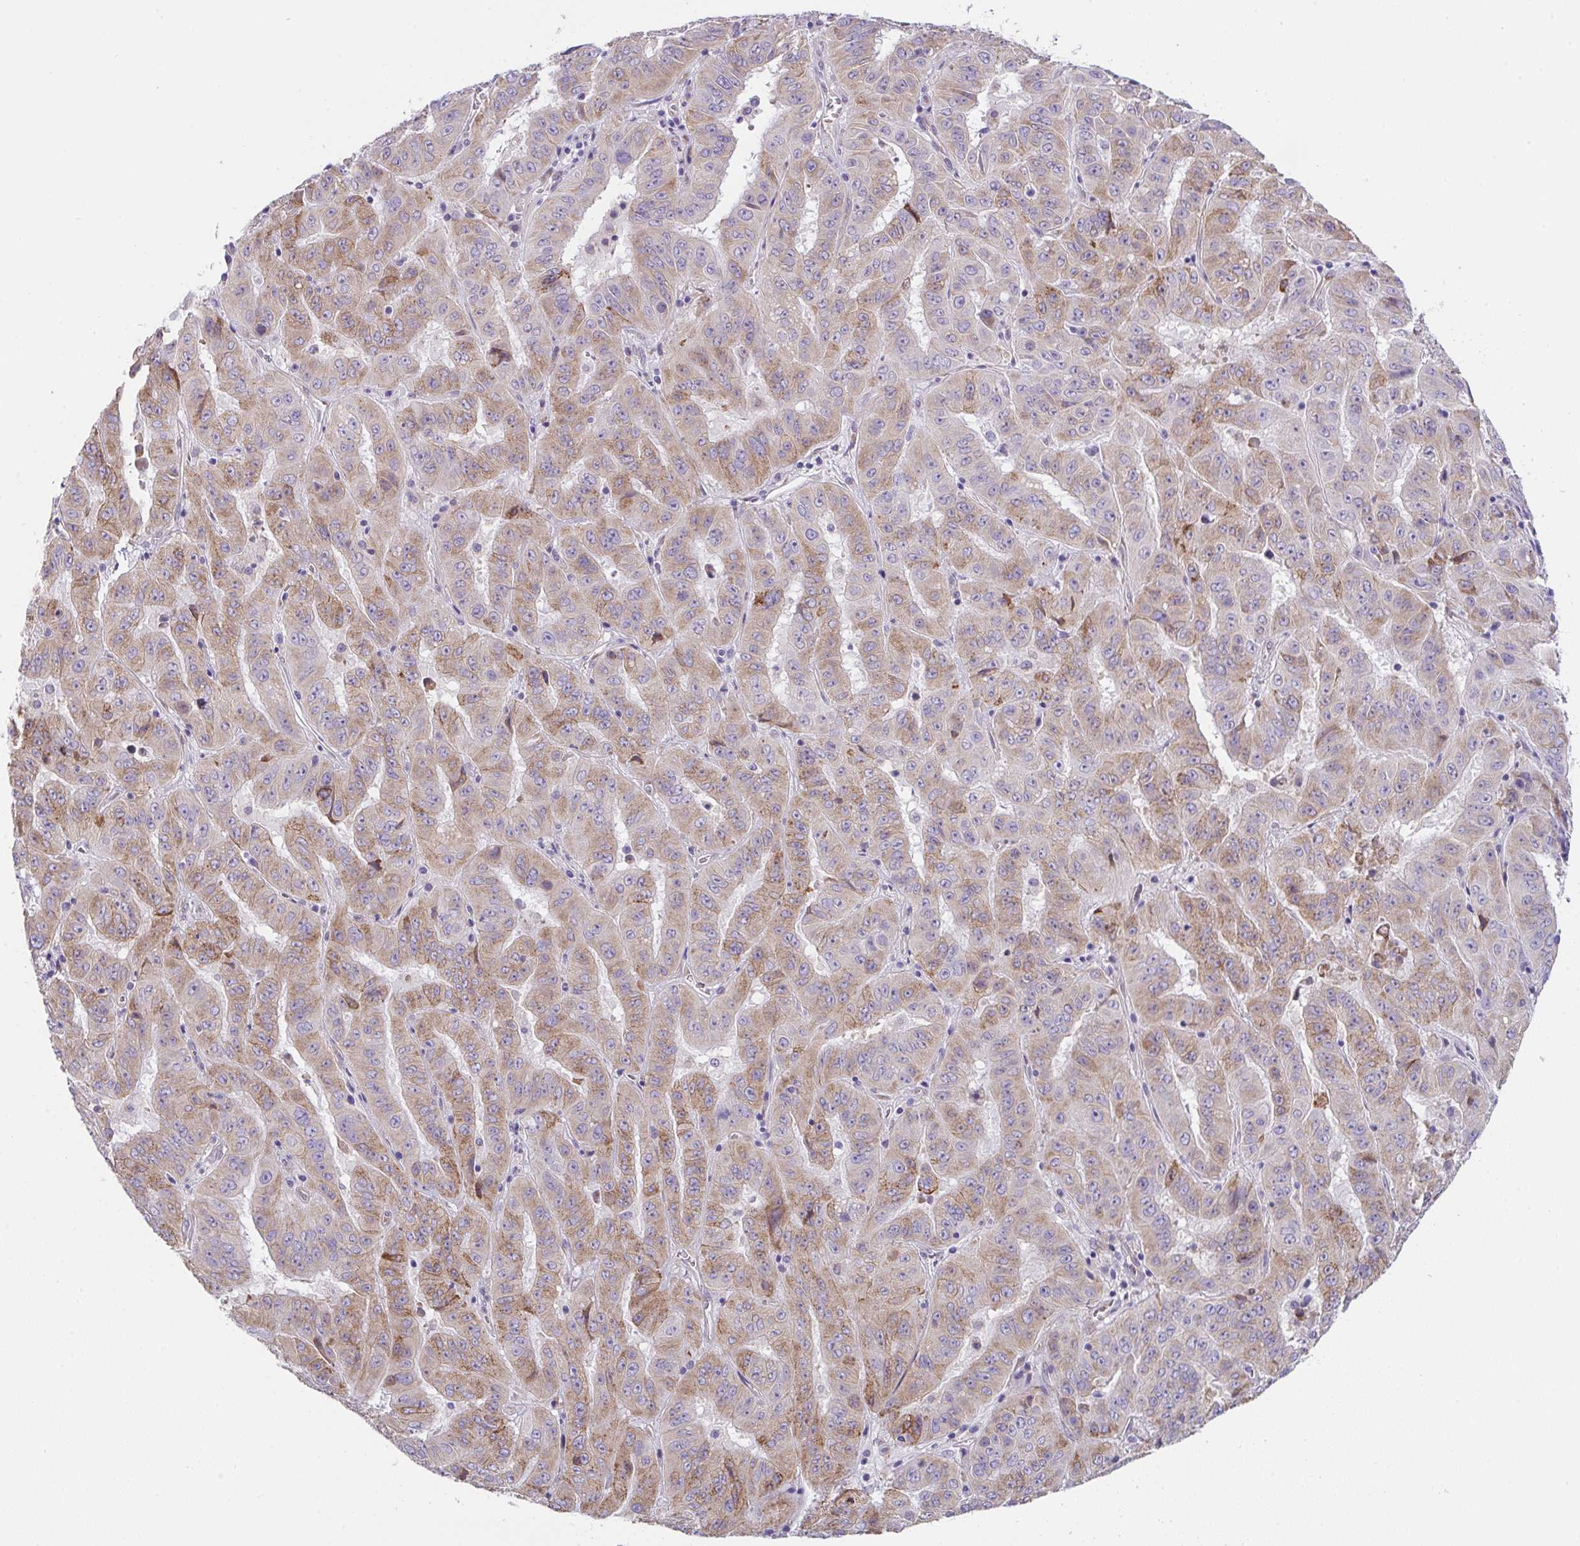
{"staining": {"intensity": "weak", "quantity": "25%-75%", "location": "cytoplasmic/membranous"}, "tissue": "pancreatic cancer", "cell_type": "Tumor cells", "image_type": "cancer", "snomed": [{"axis": "morphology", "description": "Adenocarcinoma, NOS"}, {"axis": "topography", "description": "Pancreas"}], "caption": "Immunohistochemical staining of pancreatic cancer shows weak cytoplasmic/membranous protein expression in about 25%-75% of tumor cells.", "gene": "MIA3", "patient": {"sex": "male", "age": 63}}